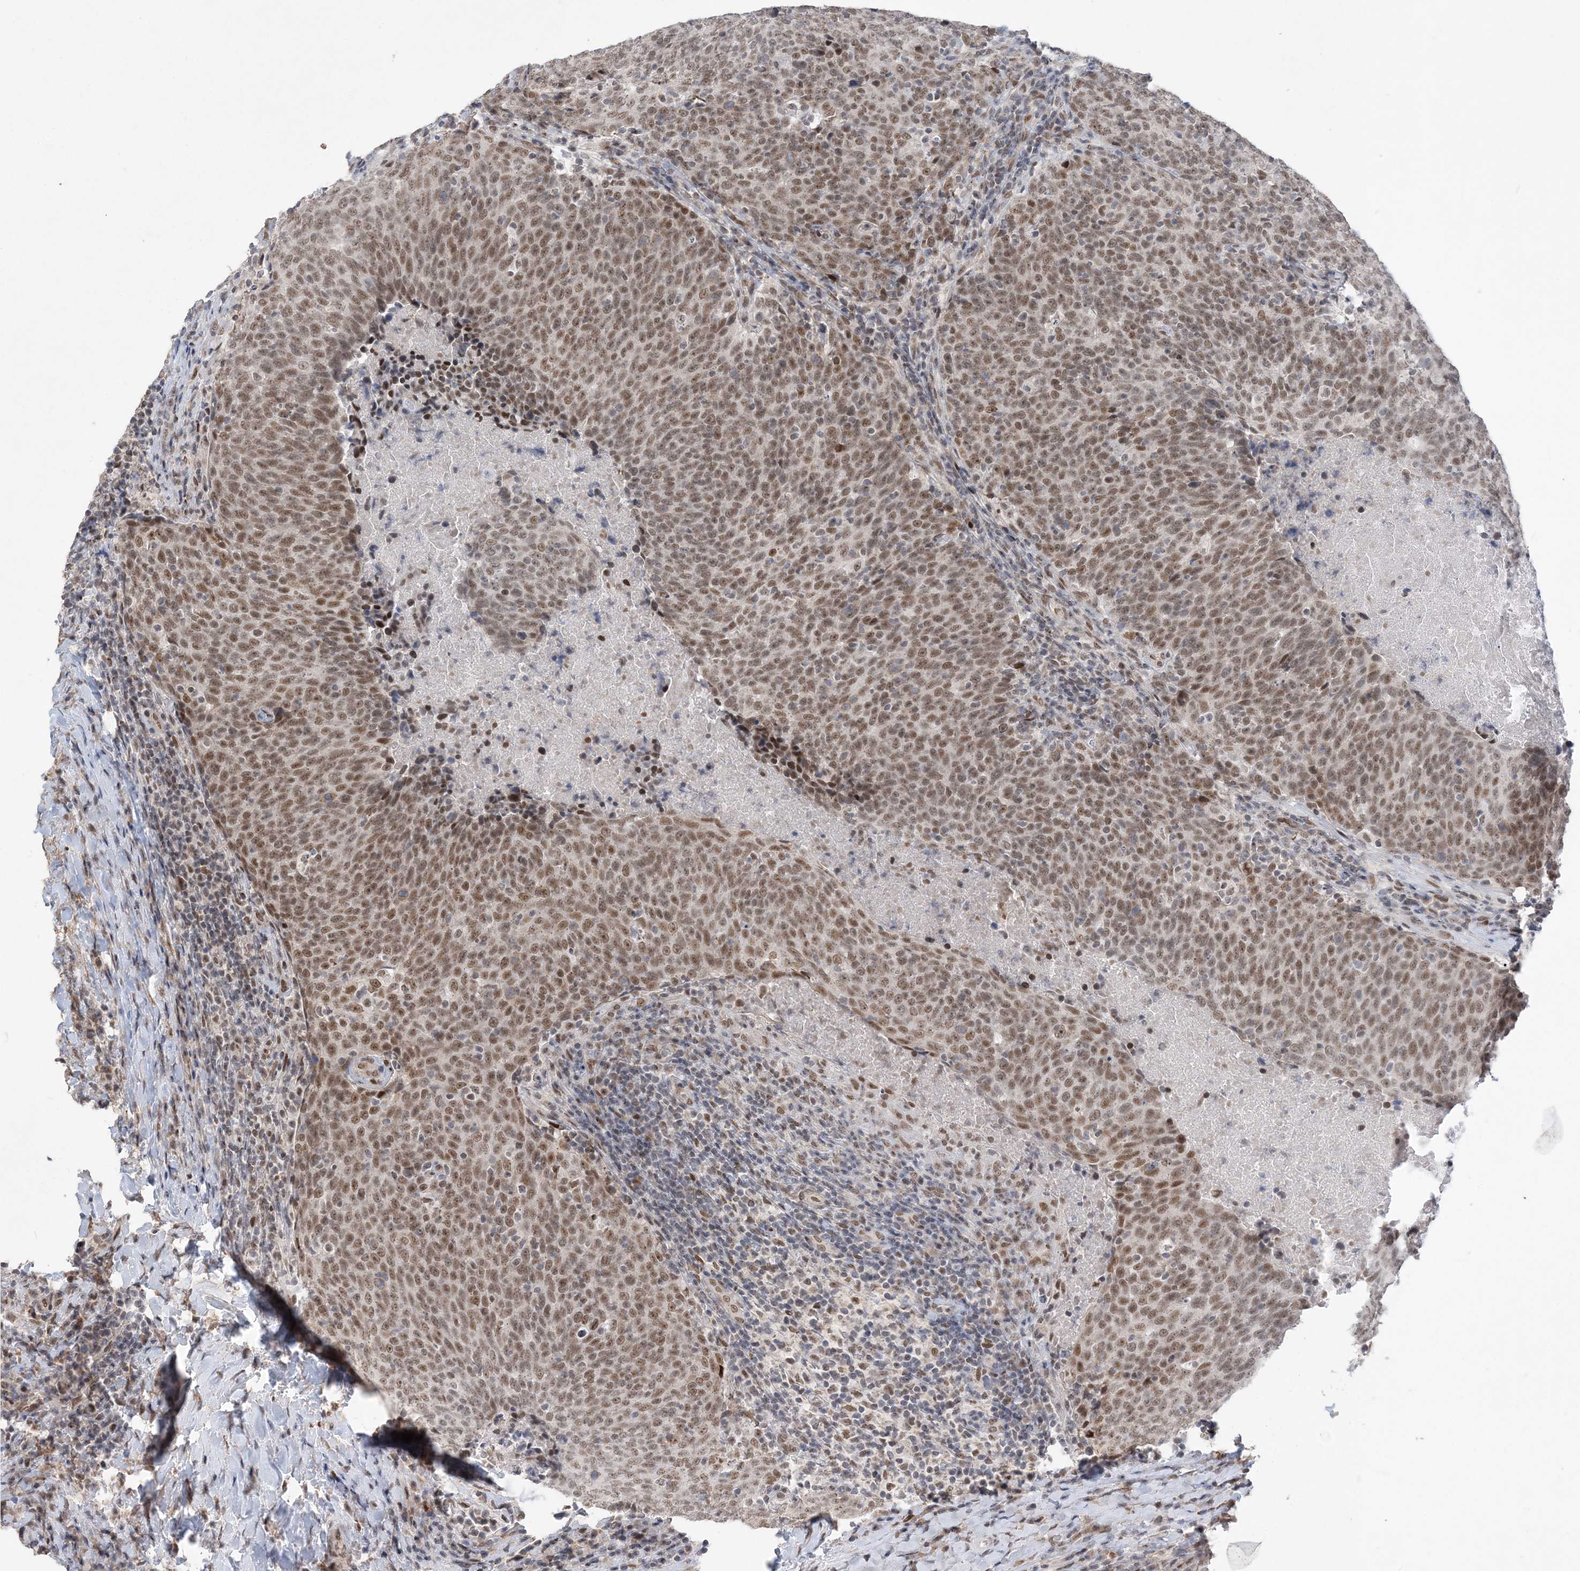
{"staining": {"intensity": "moderate", "quantity": ">75%", "location": "nuclear"}, "tissue": "head and neck cancer", "cell_type": "Tumor cells", "image_type": "cancer", "snomed": [{"axis": "morphology", "description": "Squamous cell carcinoma, NOS"}, {"axis": "morphology", "description": "Squamous cell carcinoma, metastatic, NOS"}, {"axis": "topography", "description": "Lymph node"}, {"axis": "topography", "description": "Head-Neck"}], "caption": "Tumor cells display medium levels of moderate nuclear staining in about >75% of cells in human squamous cell carcinoma (head and neck).", "gene": "WAC", "patient": {"sex": "male", "age": 62}}